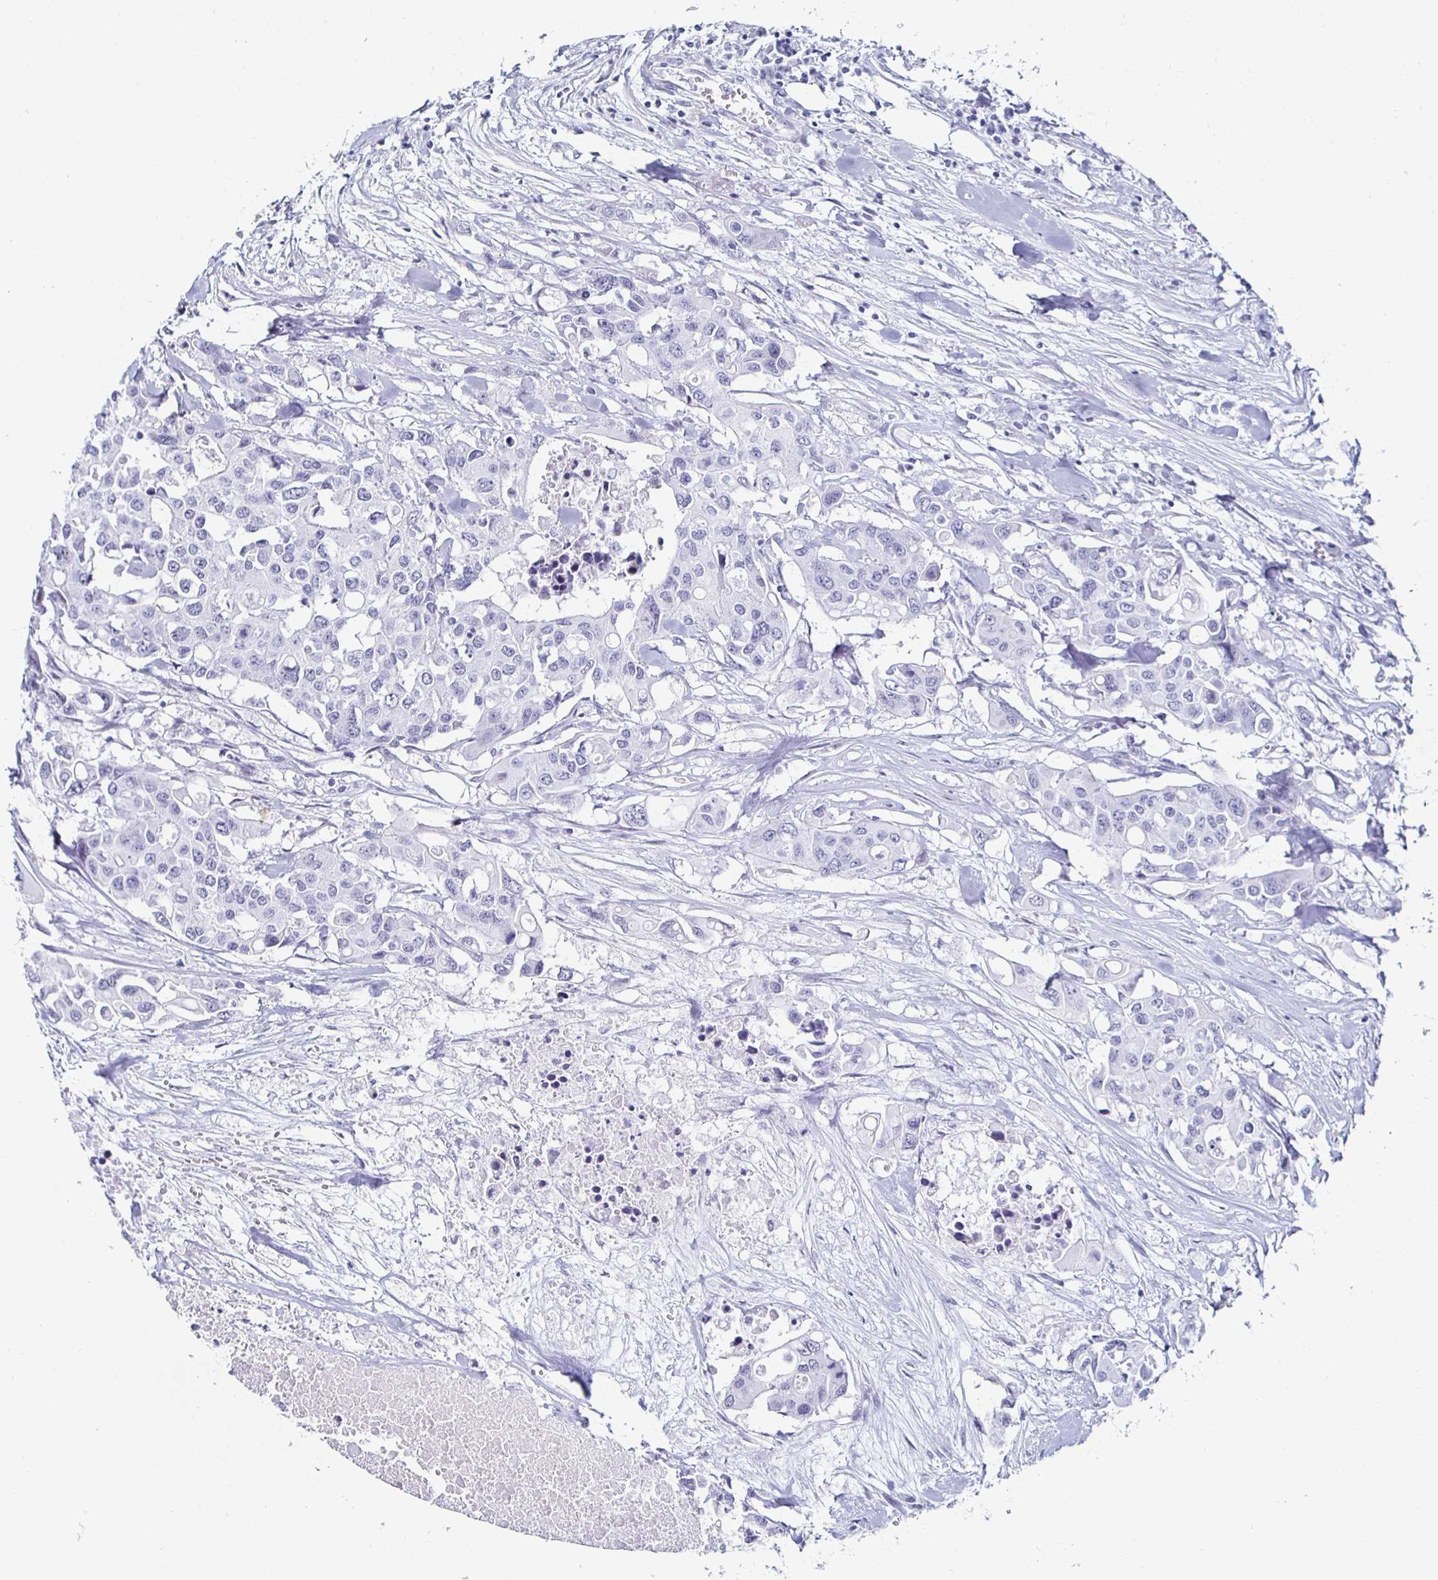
{"staining": {"intensity": "negative", "quantity": "none", "location": "none"}, "tissue": "colorectal cancer", "cell_type": "Tumor cells", "image_type": "cancer", "snomed": [{"axis": "morphology", "description": "Adenocarcinoma, NOS"}, {"axis": "topography", "description": "Colon"}], "caption": "Colorectal cancer (adenocarcinoma) stained for a protein using IHC shows no positivity tumor cells.", "gene": "KRT4", "patient": {"sex": "male", "age": 77}}